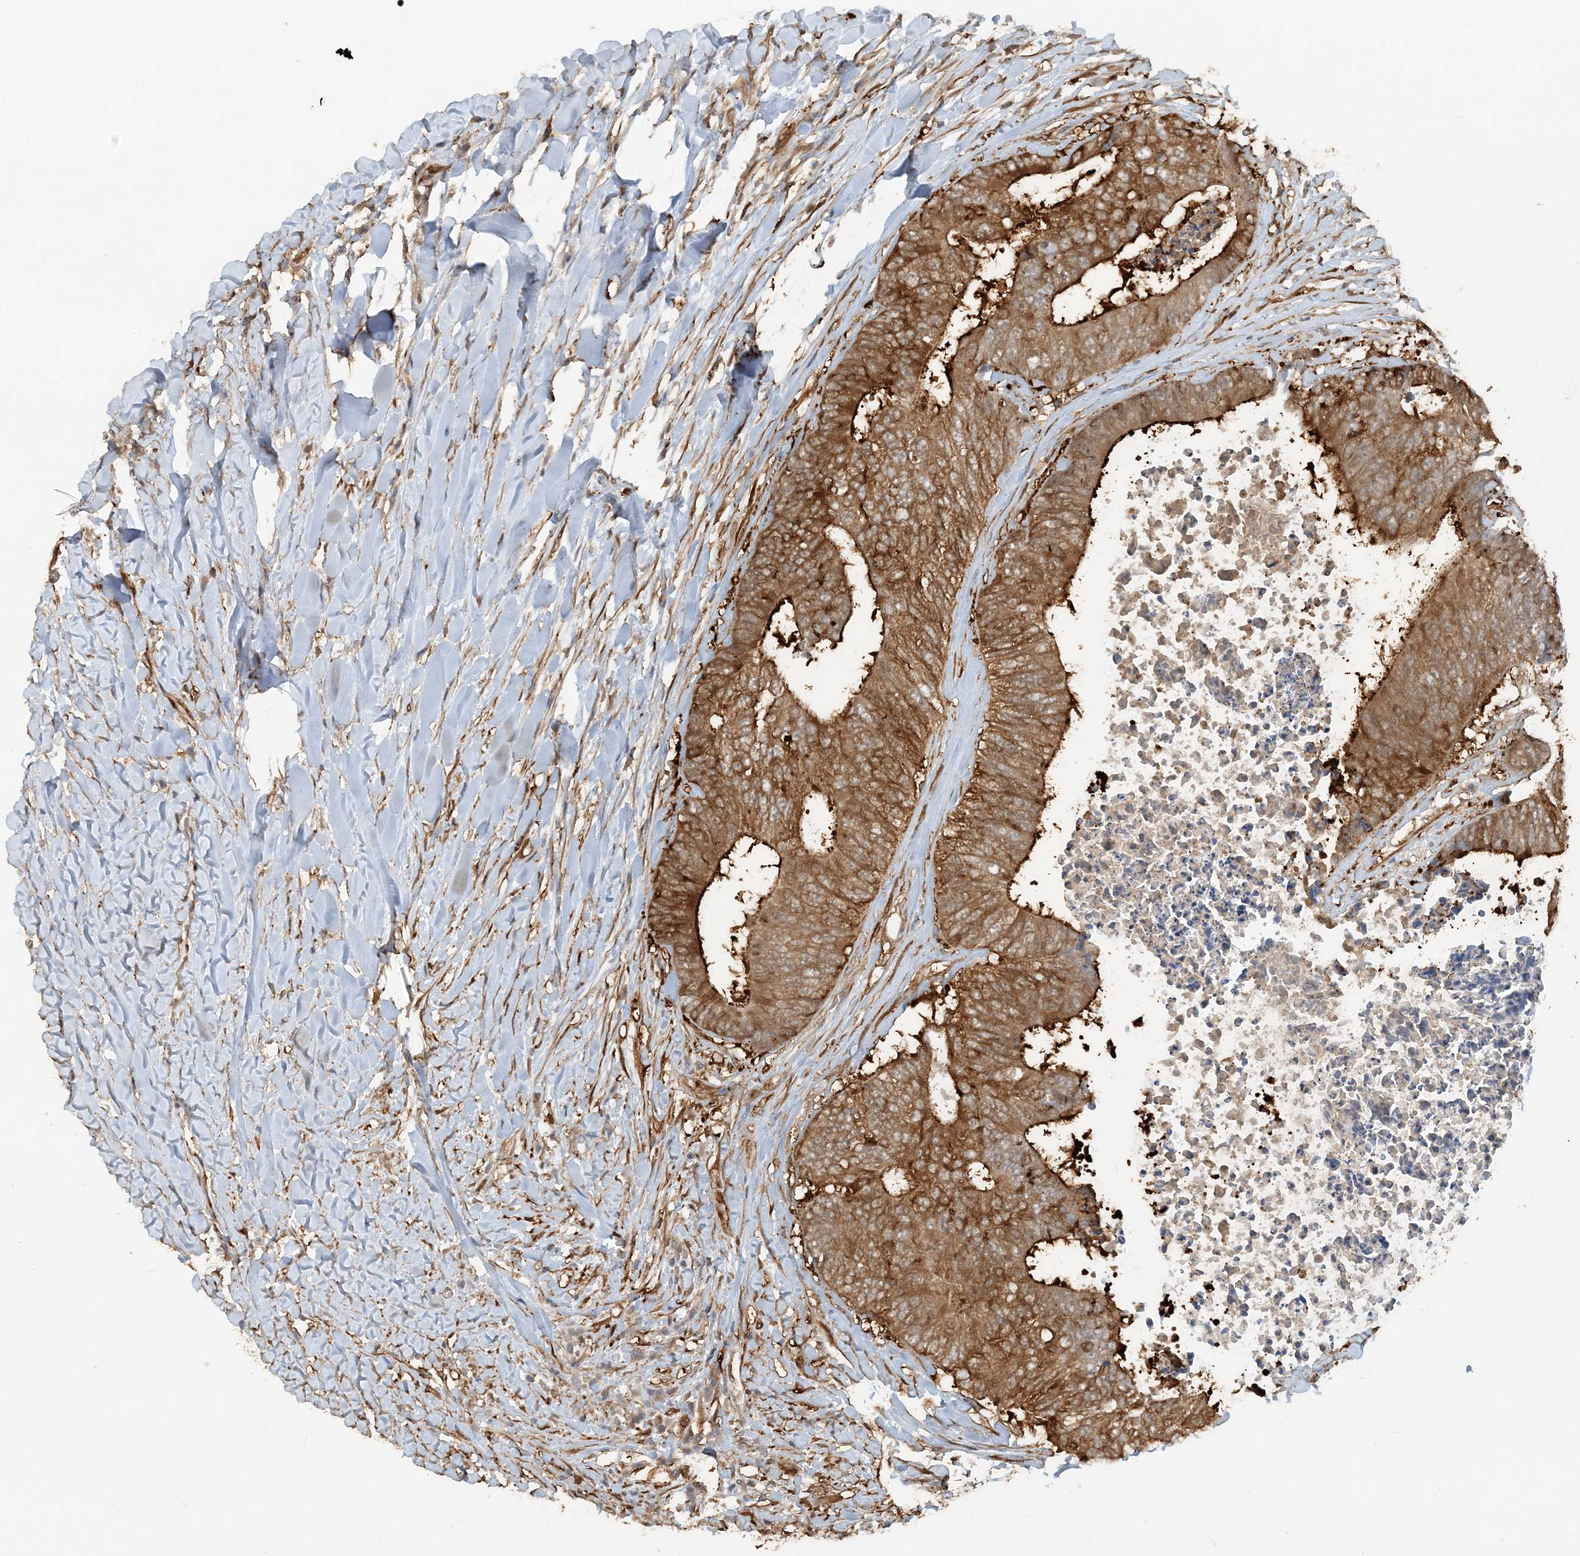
{"staining": {"intensity": "strong", "quantity": ">75%", "location": "cytoplasmic/membranous"}, "tissue": "colorectal cancer", "cell_type": "Tumor cells", "image_type": "cancer", "snomed": [{"axis": "morphology", "description": "Adenocarcinoma, NOS"}, {"axis": "topography", "description": "Rectum"}], "caption": "Immunohistochemical staining of colorectal cancer (adenocarcinoma) shows strong cytoplasmic/membranous protein positivity in approximately >75% of tumor cells.", "gene": "DSTN", "patient": {"sex": "male", "age": 72}}